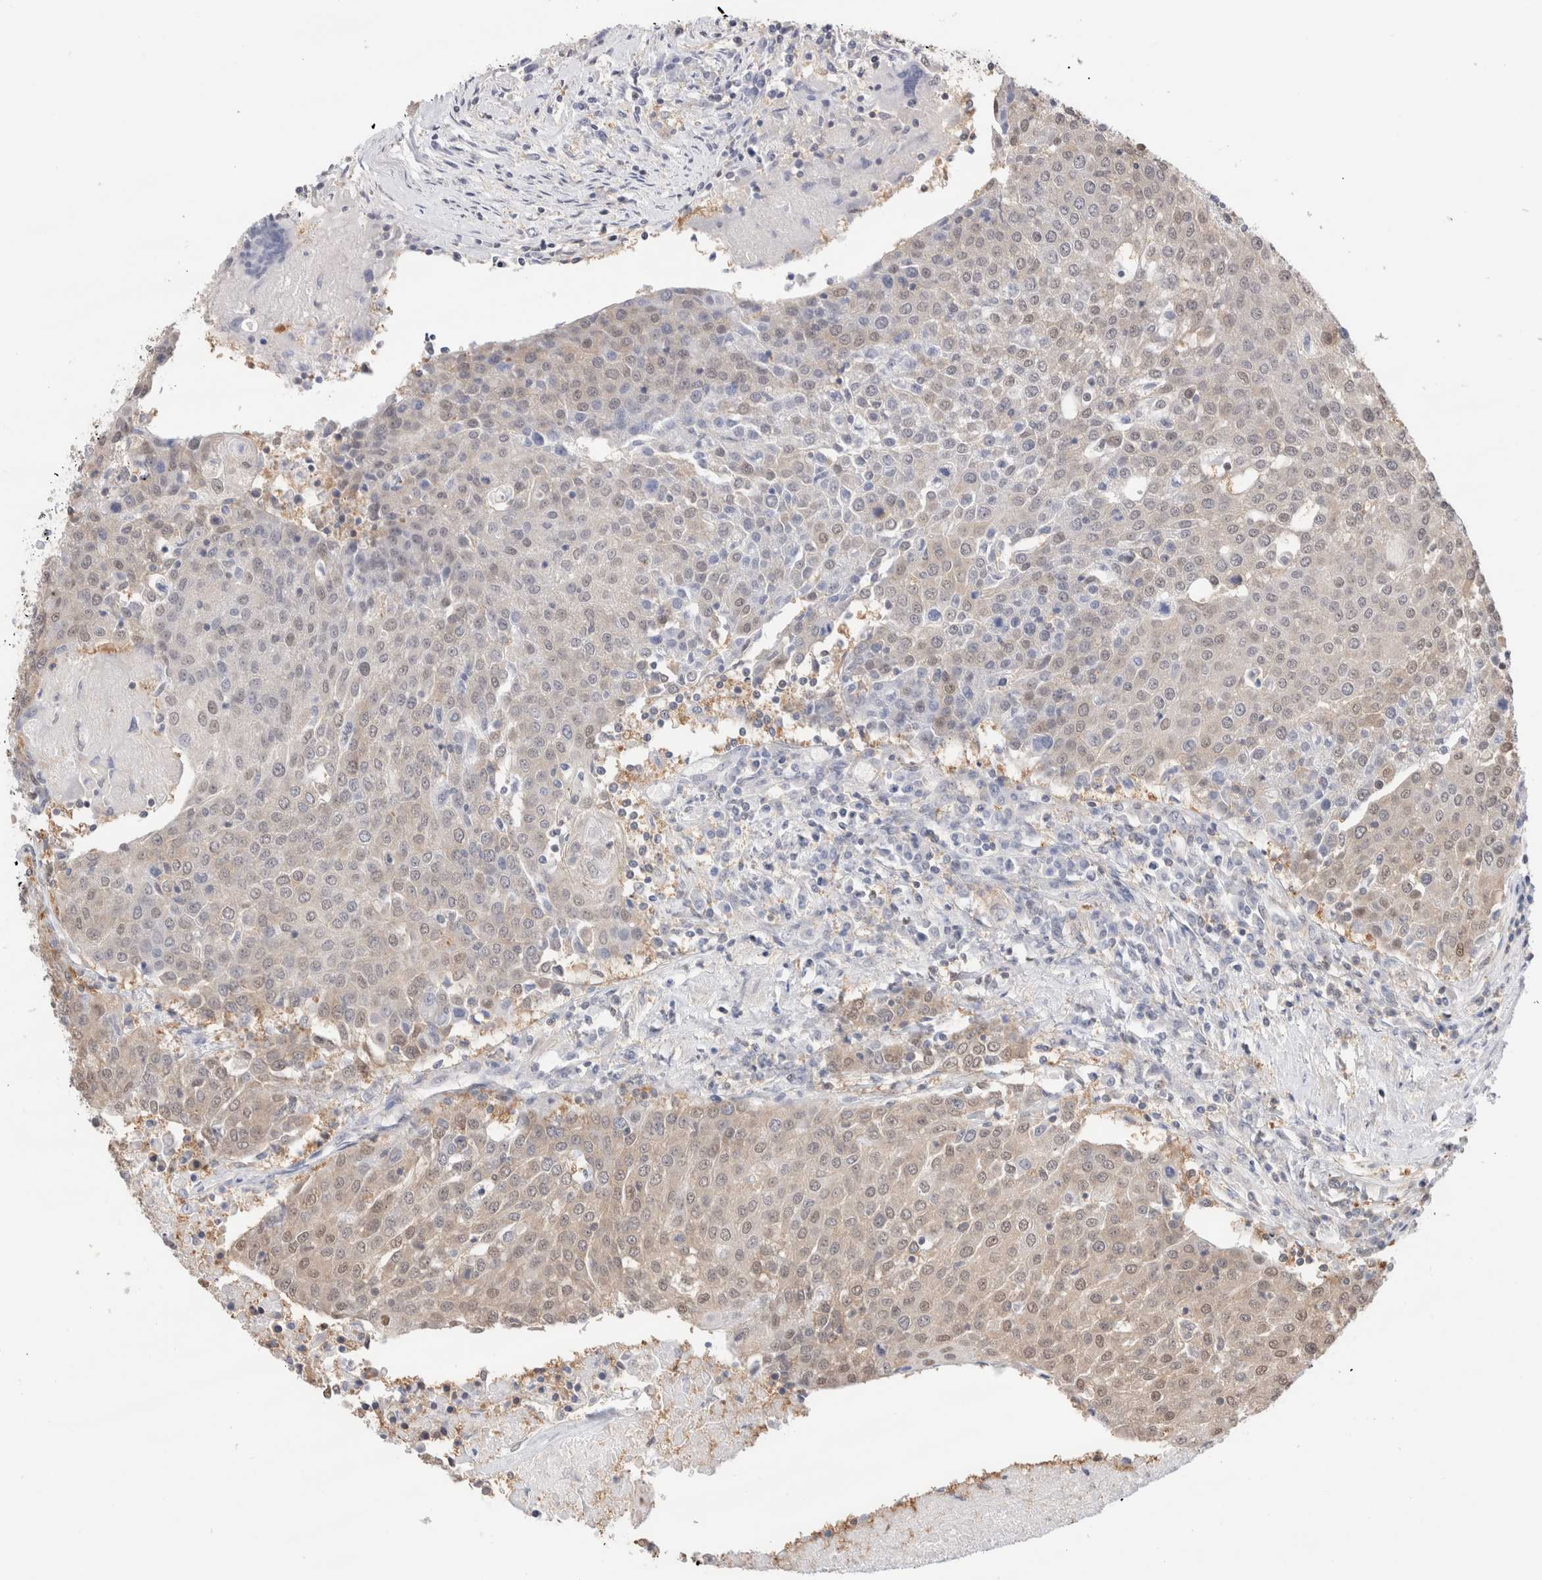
{"staining": {"intensity": "weak", "quantity": "25%-75%", "location": "cytoplasmic/membranous,nuclear"}, "tissue": "urothelial cancer", "cell_type": "Tumor cells", "image_type": "cancer", "snomed": [{"axis": "morphology", "description": "Urothelial carcinoma, High grade"}, {"axis": "topography", "description": "Urinary bladder"}], "caption": "High-grade urothelial carcinoma was stained to show a protein in brown. There is low levels of weak cytoplasmic/membranous and nuclear expression in approximately 25%-75% of tumor cells.", "gene": "C17orf97", "patient": {"sex": "female", "age": 85}}